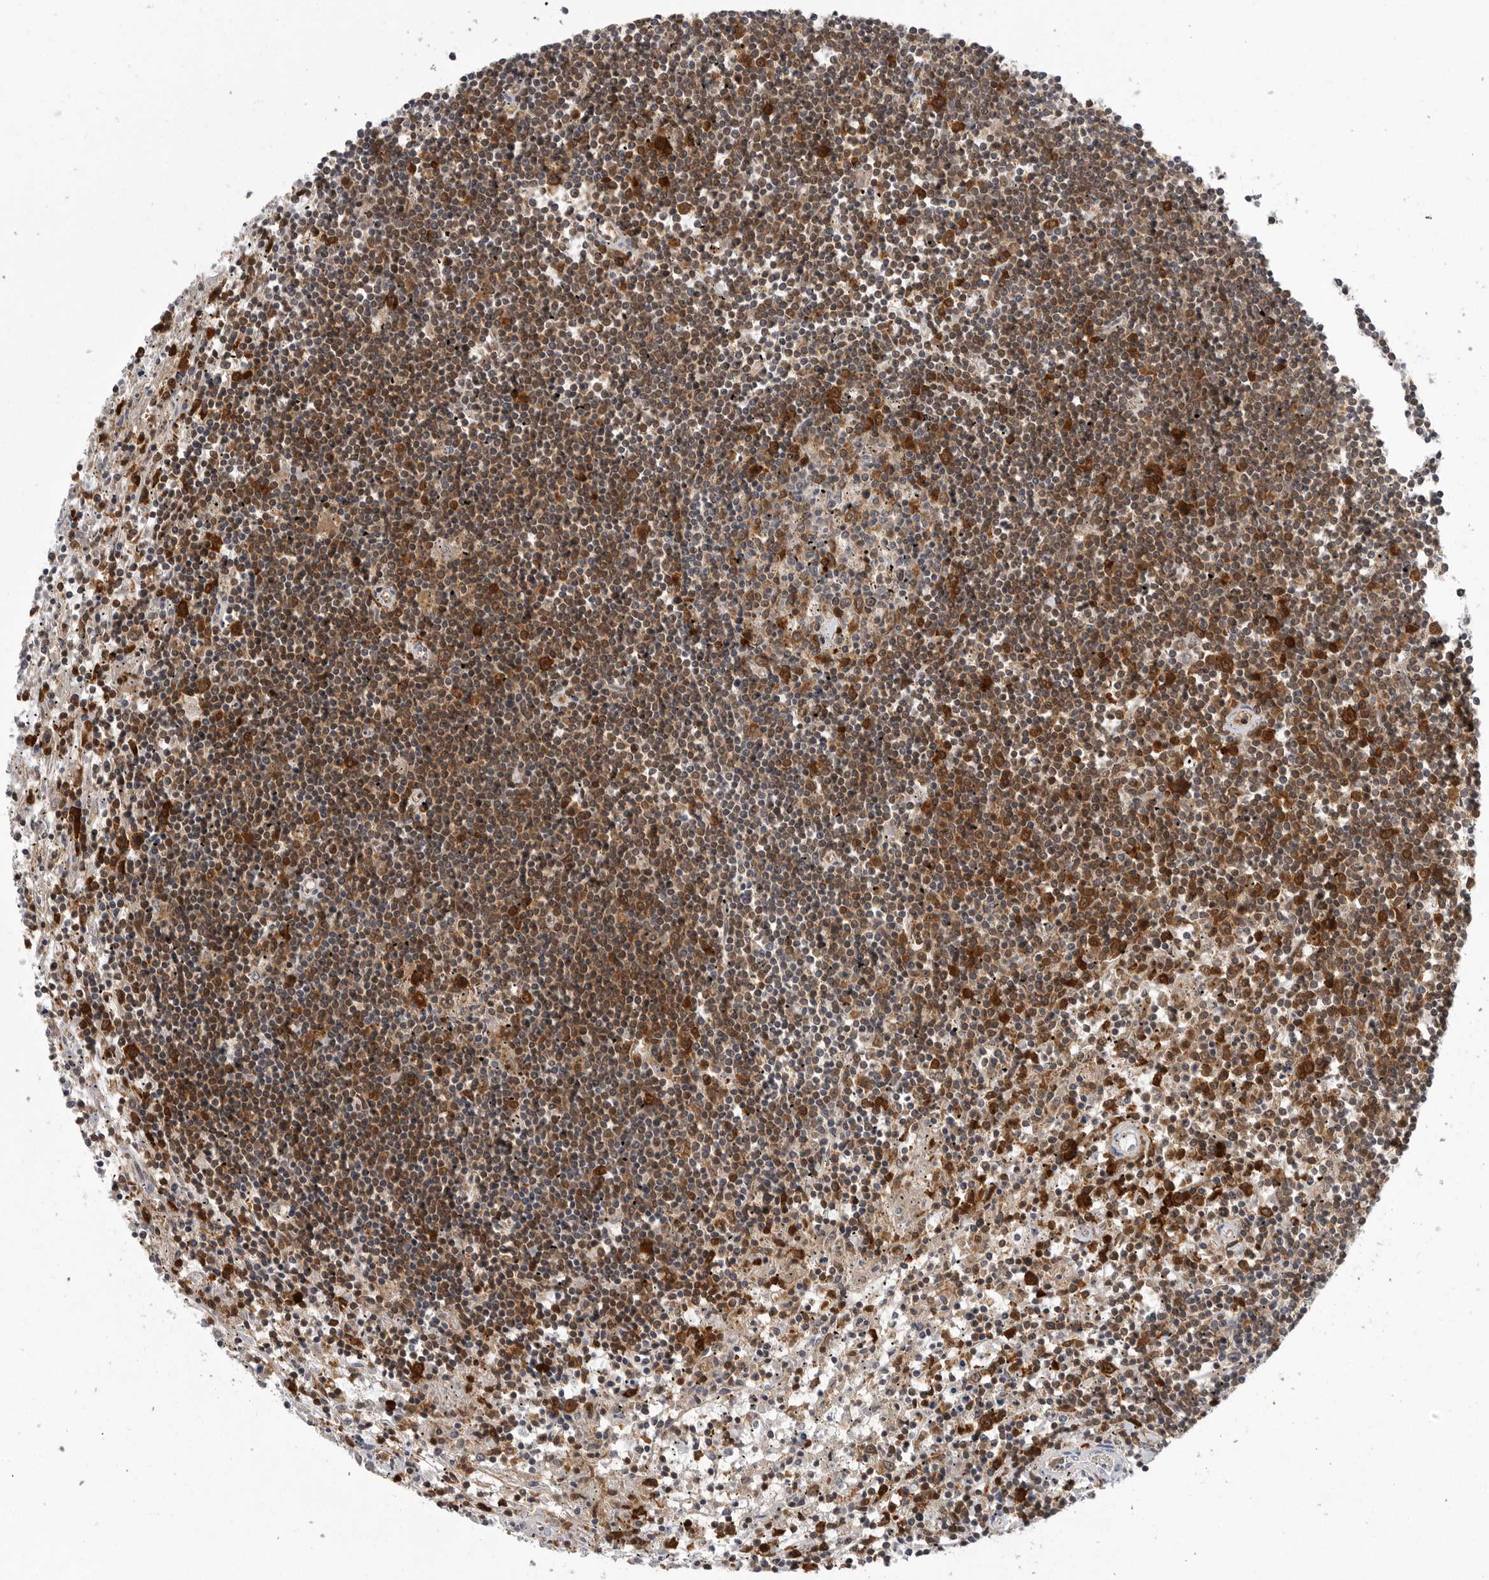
{"staining": {"intensity": "moderate", "quantity": ">75%", "location": "cytoplasmic/membranous"}, "tissue": "lymphoma", "cell_type": "Tumor cells", "image_type": "cancer", "snomed": [{"axis": "morphology", "description": "Malignant lymphoma, non-Hodgkin's type, Low grade"}, {"axis": "topography", "description": "Spleen"}], "caption": "Lymphoma stained for a protein exhibits moderate cytoplasmic/membranous positivity in tumor cells.", "gene": "CACYBP", "patient": {"sex": "male", "age": 76}}